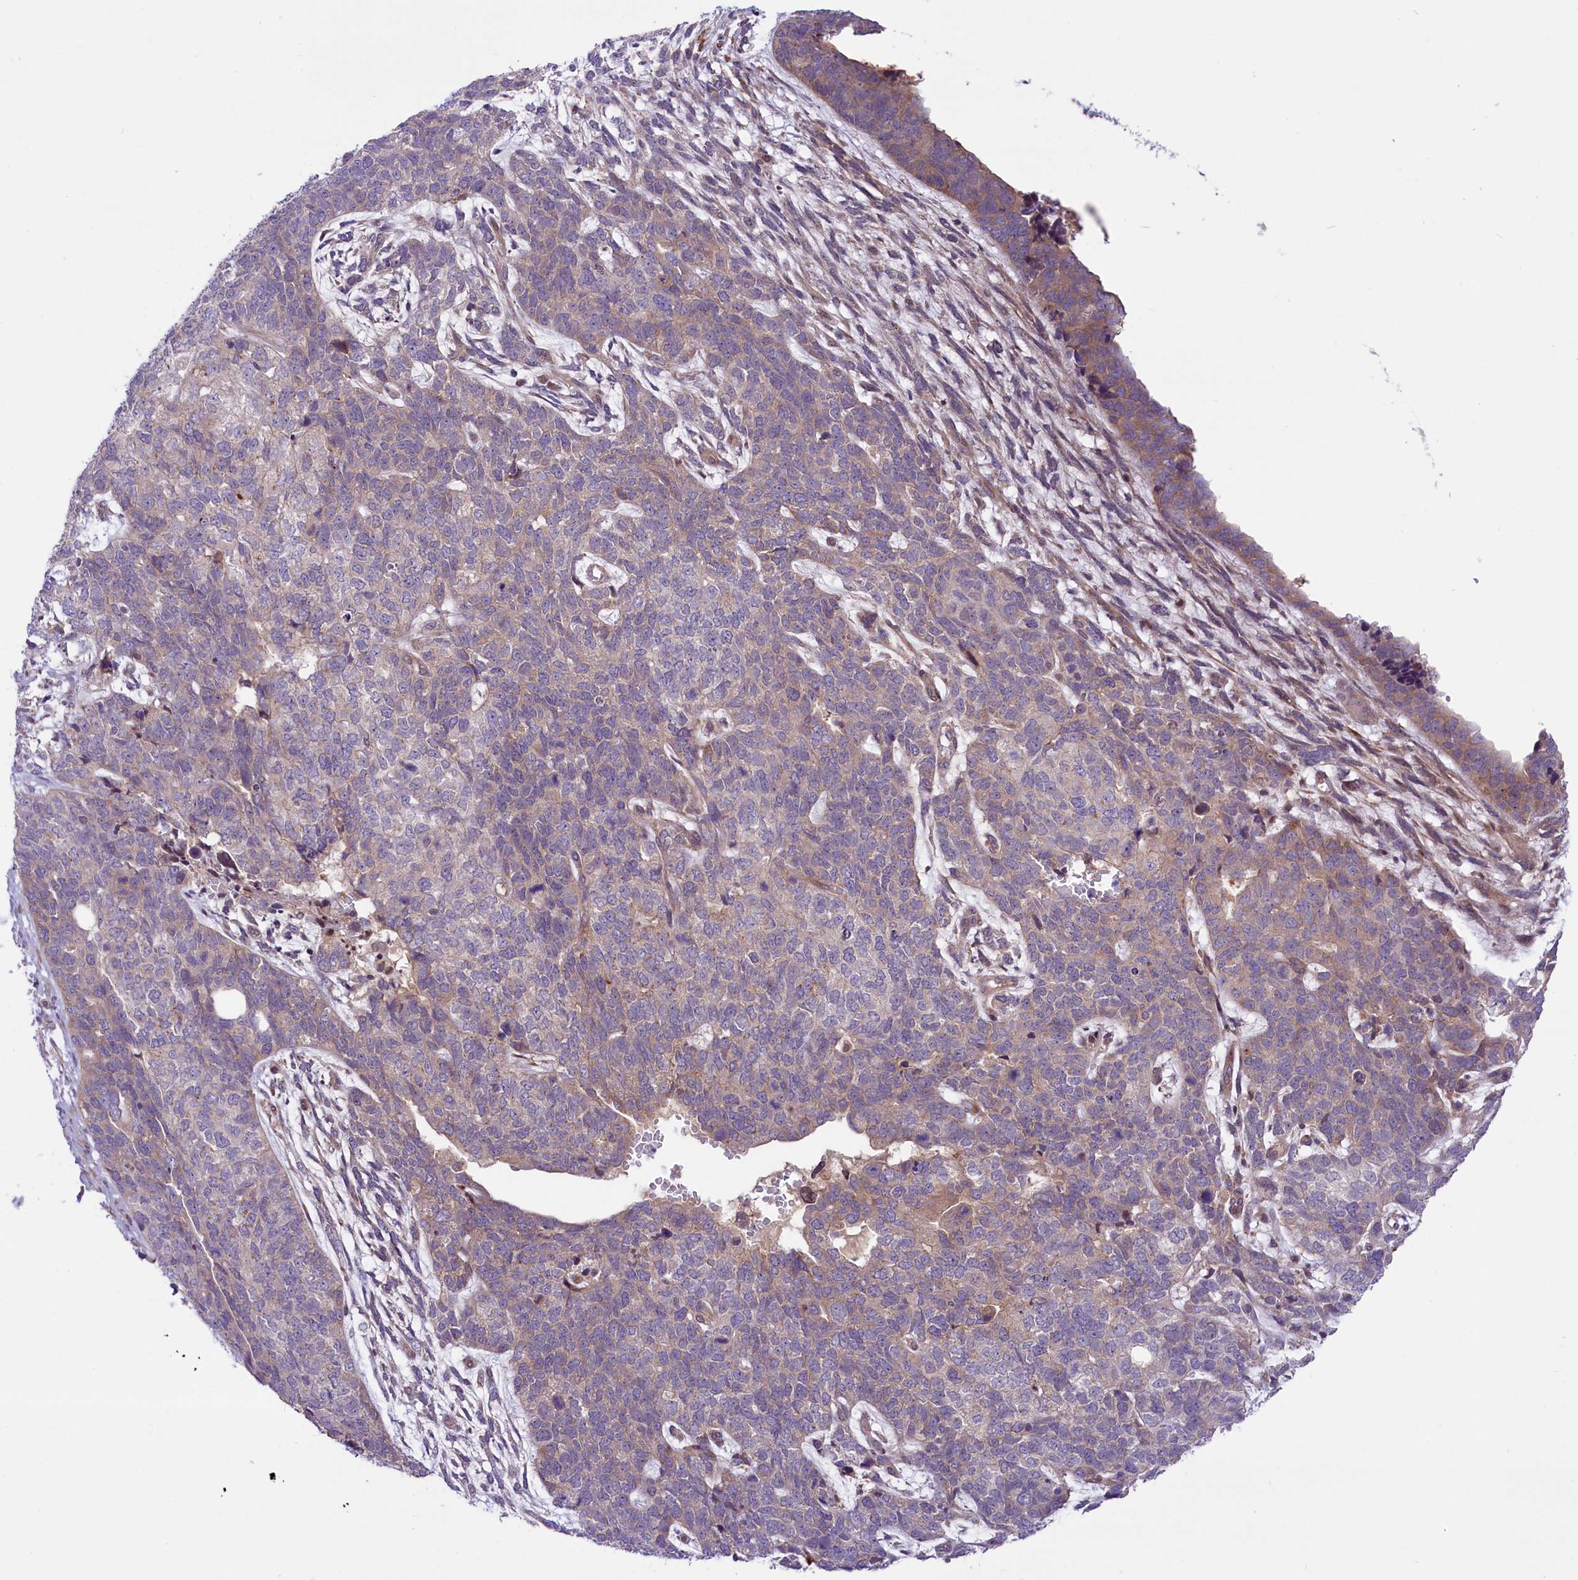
{"staining": {"intensity": "weak", "quantity": "<25%", "location": "cytoplasmic/membranous"}, "tissue": "cervical cancer", "cell_type": "Tumor cells", "image_type": "cancer", "snomed": [{"axis": "morphology", "description": "Squamous cell carcinoma, NOS"}, {"axis": "topography", "description": "Cervix"}], "caption": "A micrograph of cervical cancer (squamous cell carcinoma) stained for a protein displays no brown staining in tumor cells. (DAB IHC with hematoxylin counter stain).", "gene": "HDAC5", "patient": {"sex": "female", "age": 63}}